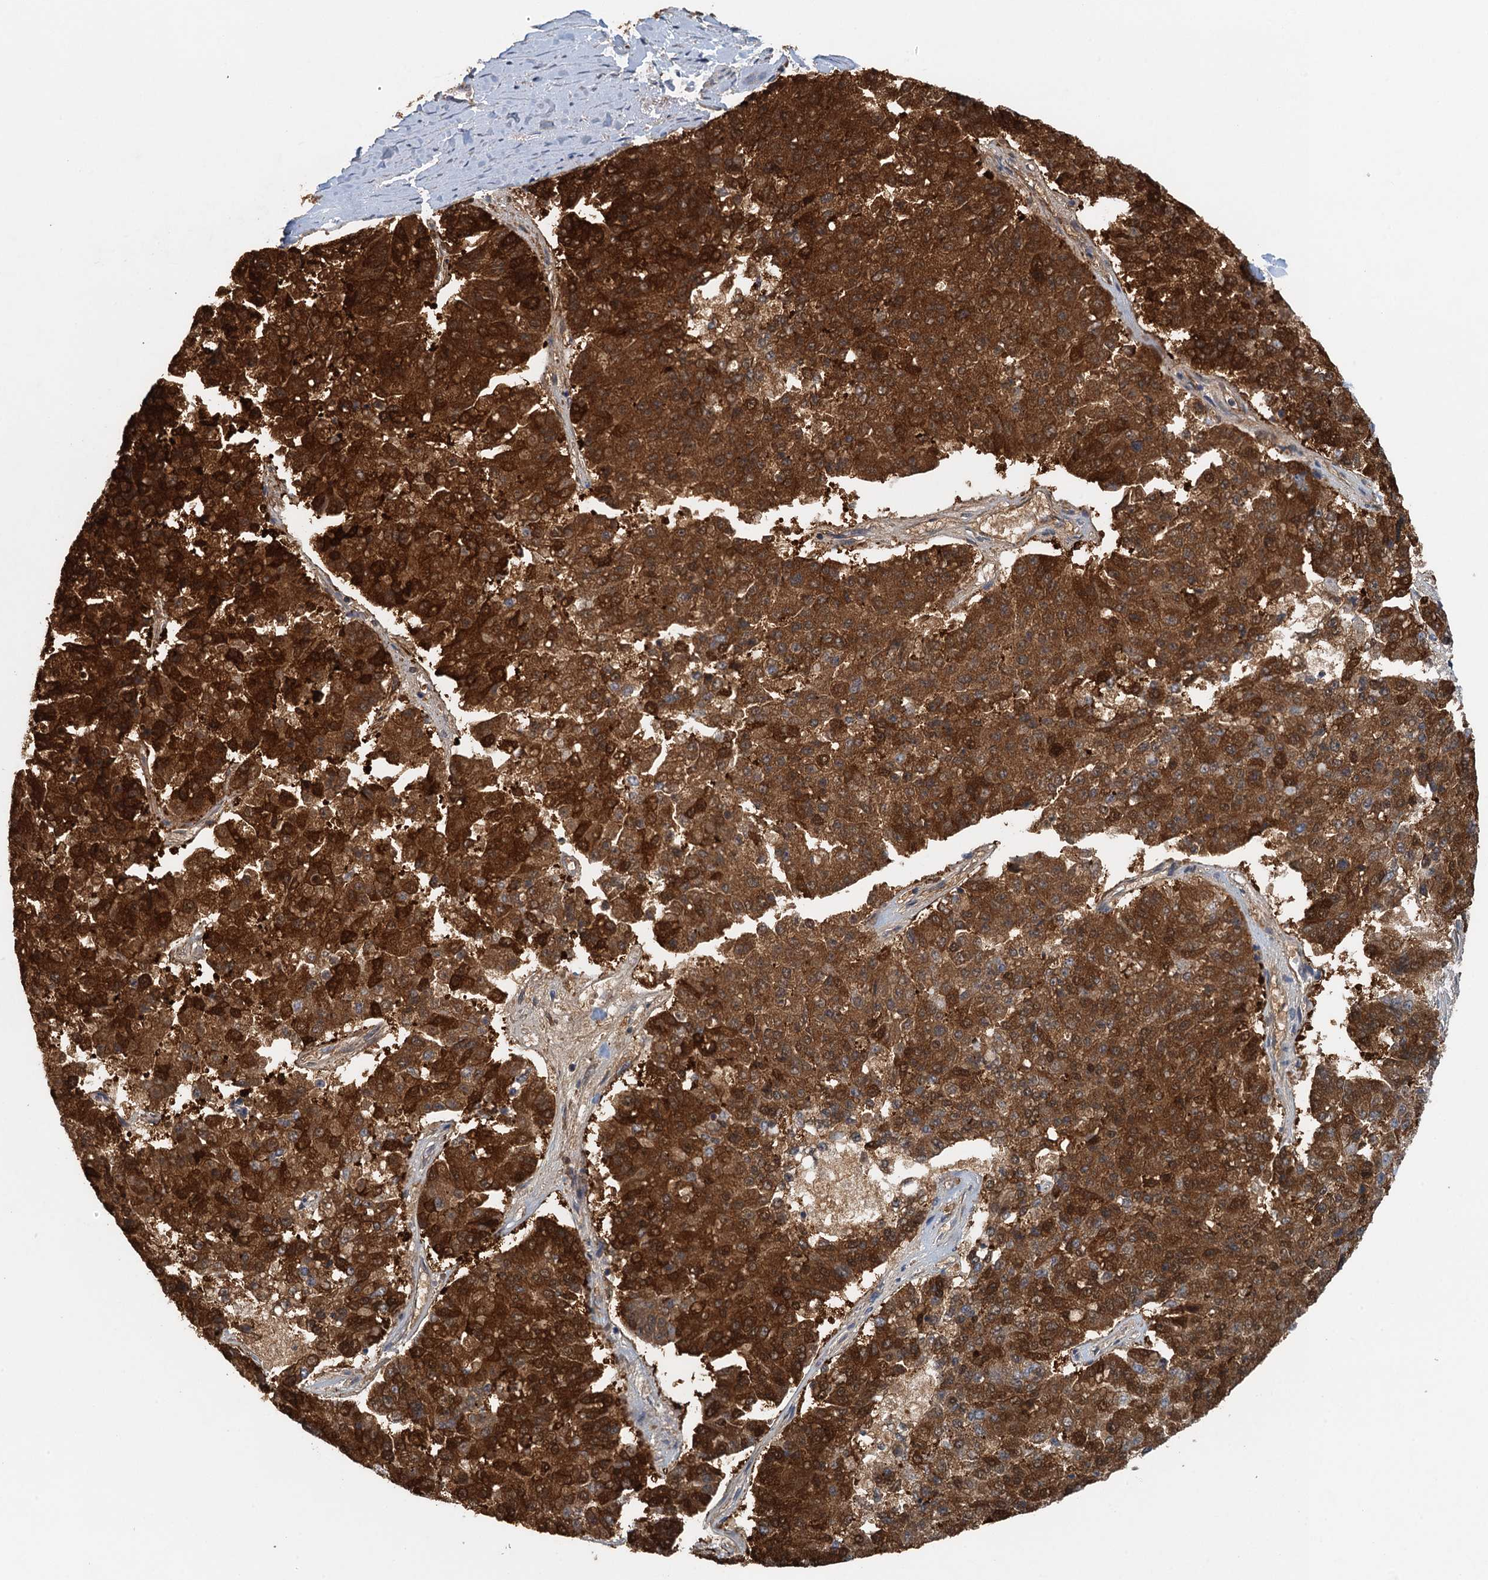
{"staining": {"intensity": "strong", "quantity": ">75%", "location": "cytoplasmic/membranous"}, "tissue": "pancreatic cancer", "cell_type": "Tumor cells", "image_type": "cancer", "snomed": [{"axis": "morphology", "description": "Adenocarcinoma, NOS"}, {"axis": "topography", "description": "Pancreas"}], "caption": "This is an image of immunohistochemistry staining of pancreatic cancer, which shows strong staining in the cytoplasmic/membranous of tumor cells.", "gene": "RSAD2", "patient": {"sex": "male", "age": 50}}